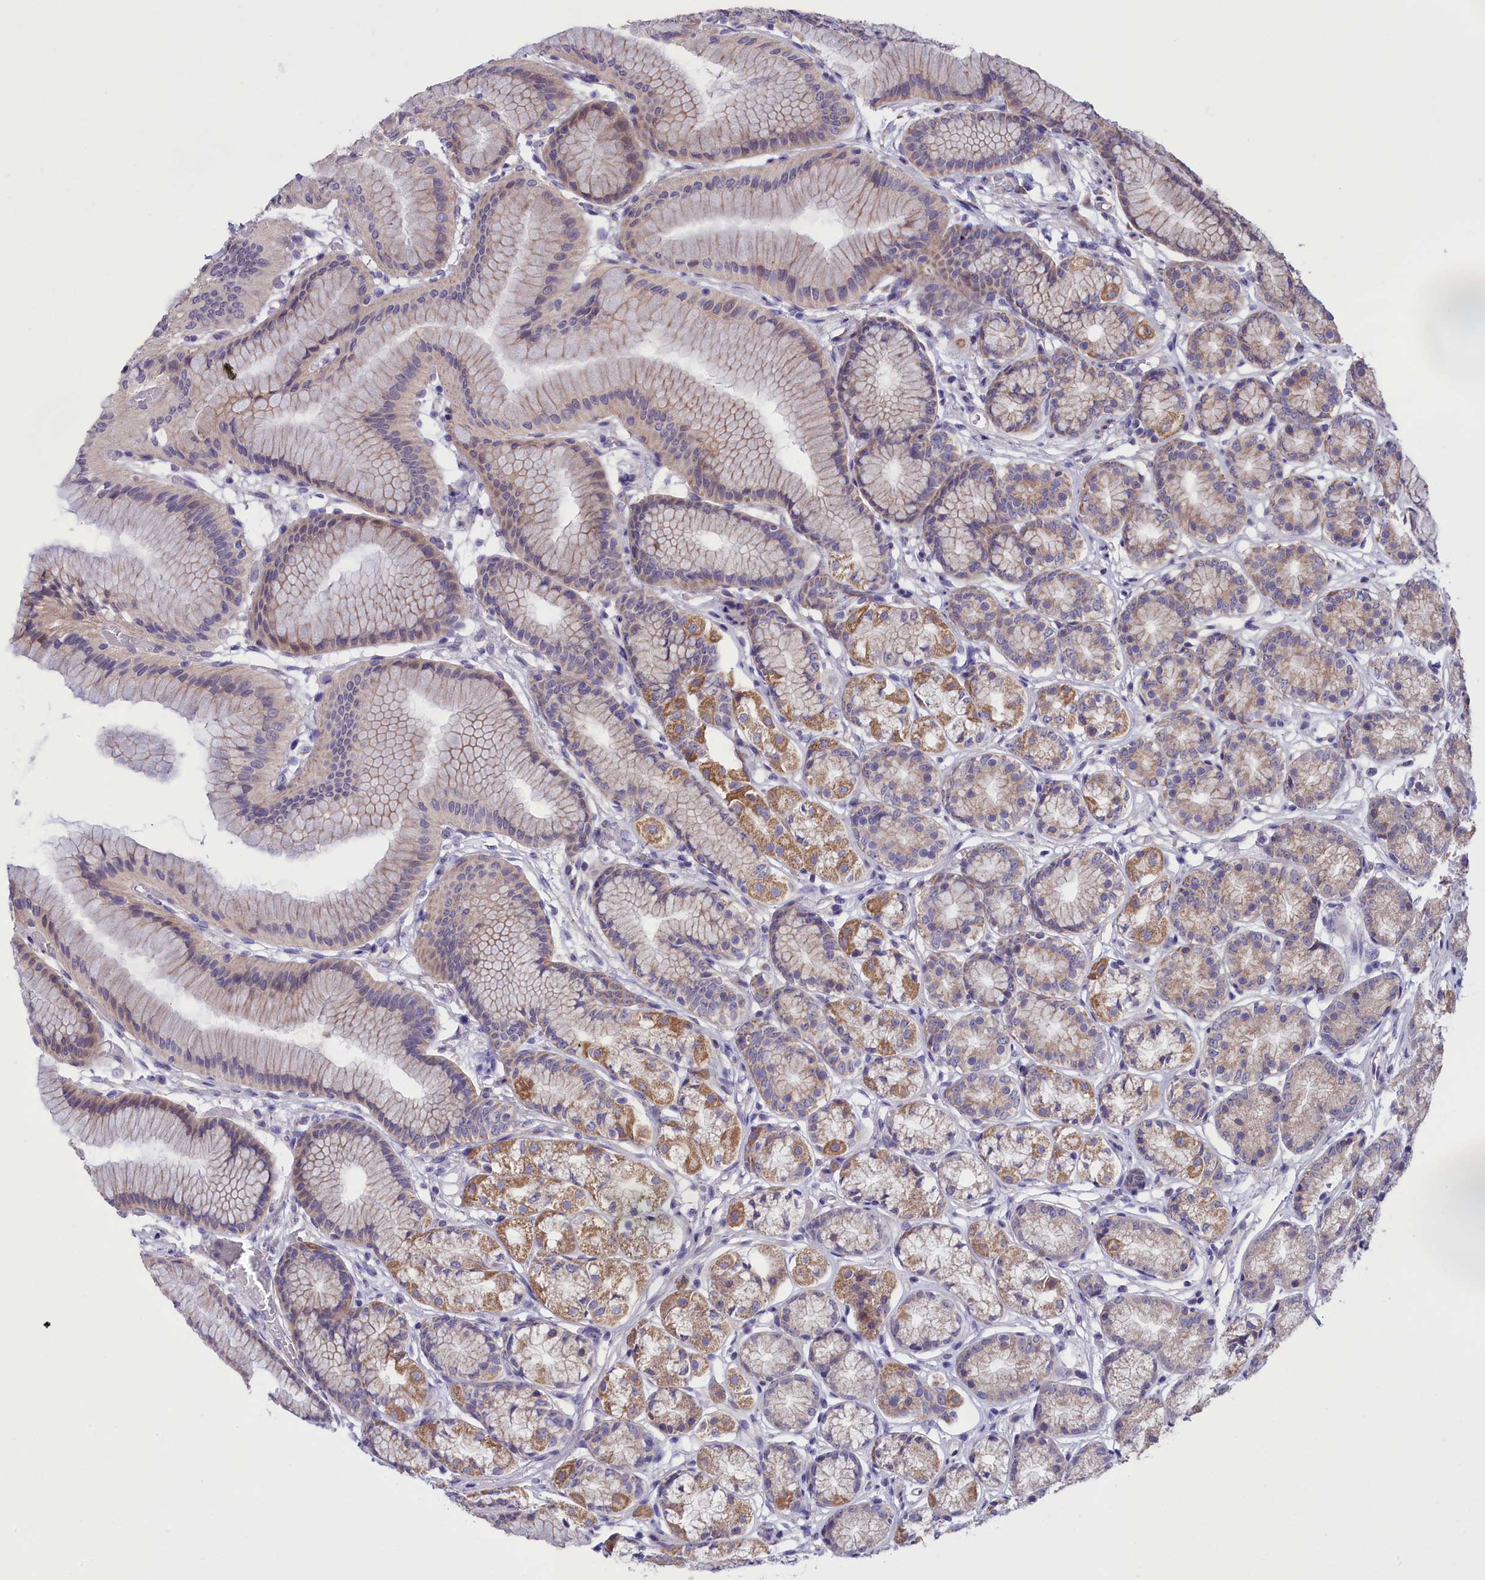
{"staining": {"intensity": "moderate", "quantity": "25%-75%", "location": "cytoplasmic/membranous"}, "tissue": "stomach", "cell_type": "Glandular cells", "image_type": "normal", "snomed": [{"axis": "morphology", "description": "Normal tissue, NOS"}, {"axis": "morphology", "description": "Adenocarcinoma, NOS"}, {"axis": "morphology", "description": "Adenocarcinoma, High grade"}, {"axis": "topography", "description": "Stomach, upper"}, {"axis": "topography", "description": "Stomach"}], "caption": "High-power microscopy captured an IHC histopathology image of normal stomach, revealing moderate cytoplasmic/membranous staining in approximately 25%-75% of glandular cells. The staining was performed using DAB, with brown indicating positive protein expression. Nuclei are stained blue with hematoxylin.", "gene": "CYP2U1", "patient": {"sex": "female", "age": 65}}